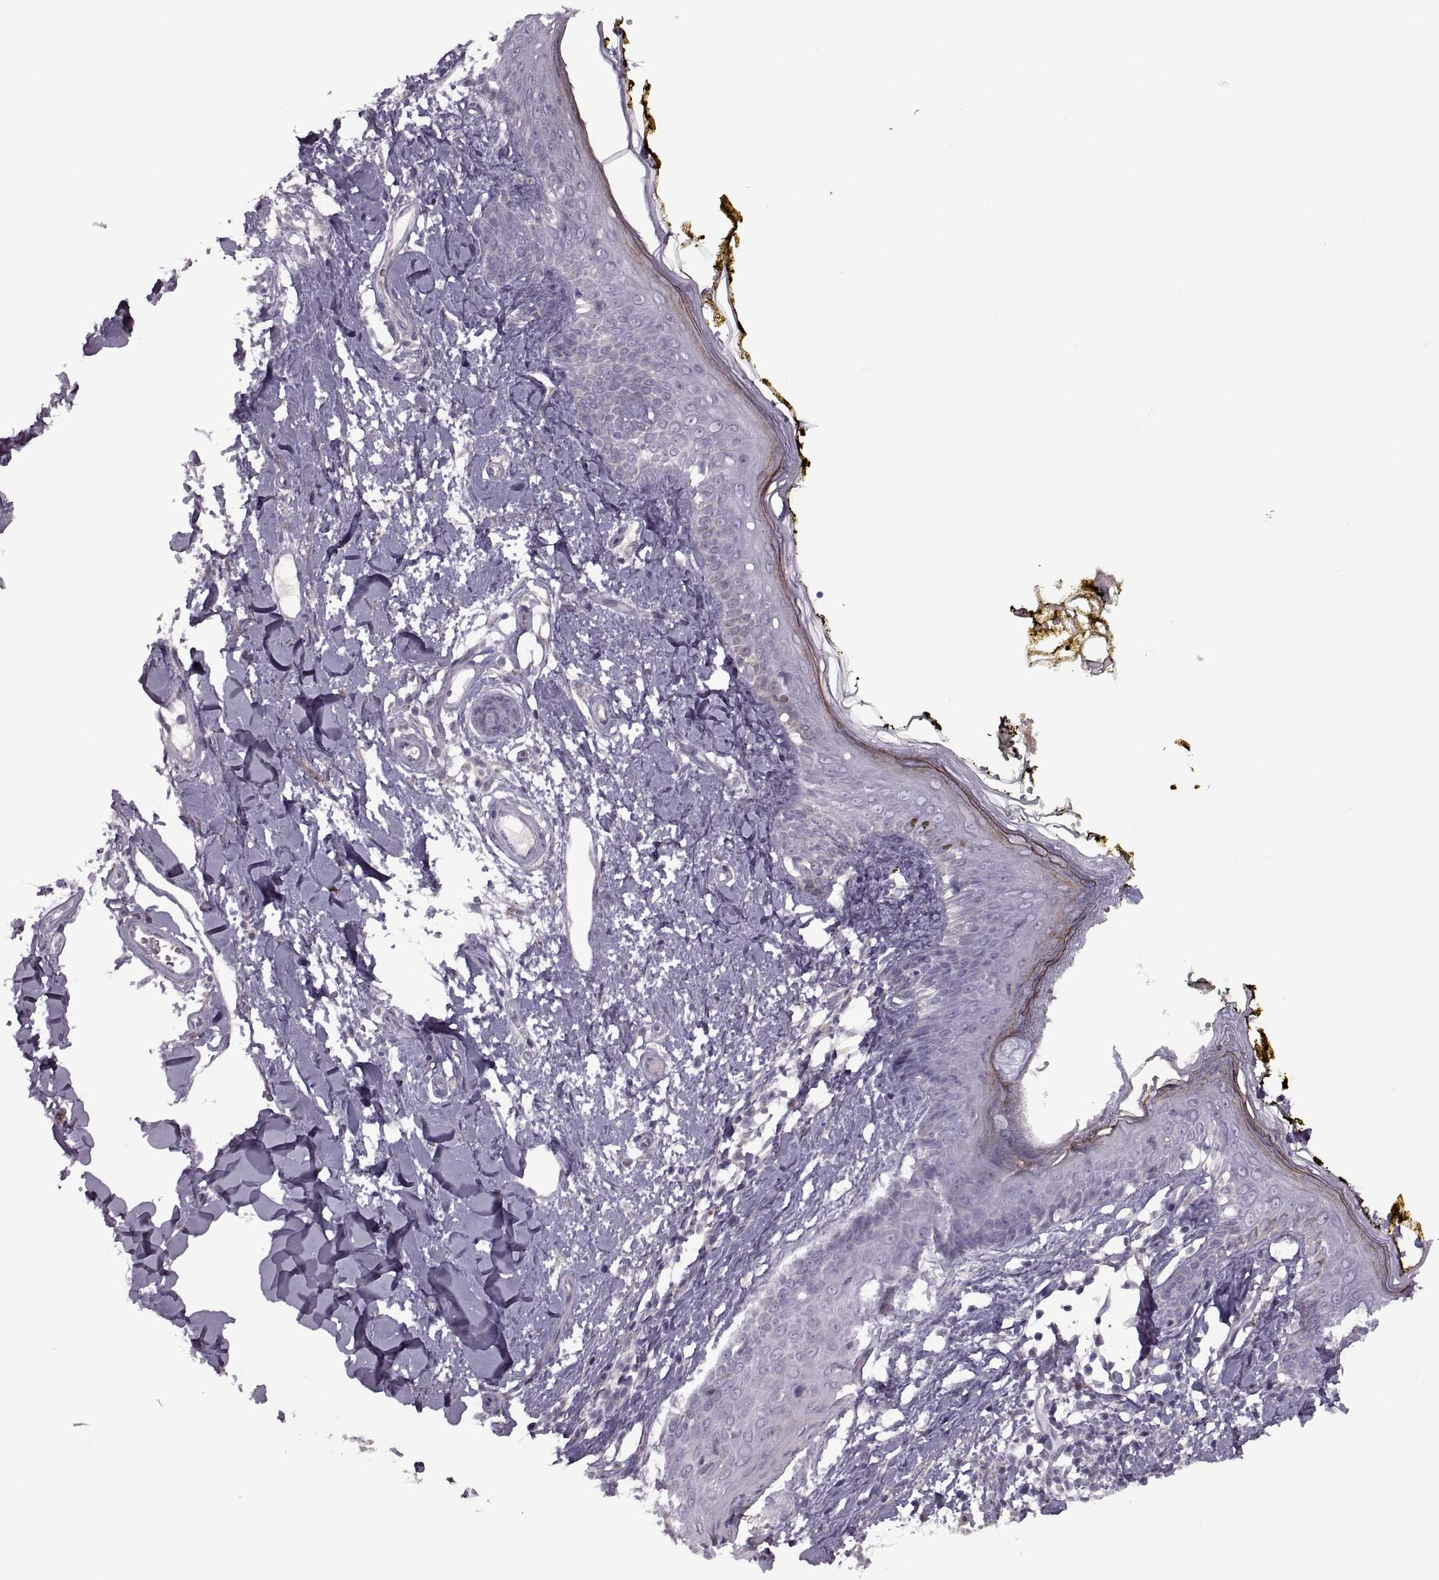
{"staining": {"intensity": "negative", "quantity": "none", "location": "none"}, "tissue": "skin", "cell_type": "Fibroblasts", "image_type": "normal", "snomed": [{"axis": "morphology", "description": "Normal tissue, NOS"}, {"axis": "topography", "description": "Skin"}], "caption": "DAB (3,3'-diaminobenzidine) immunohistochemical staining of unremarkable skin reveals no significant staining in fibroblasts.", "gene": "PIERCE1", "patient": {"sex": "male", "age": 76}}